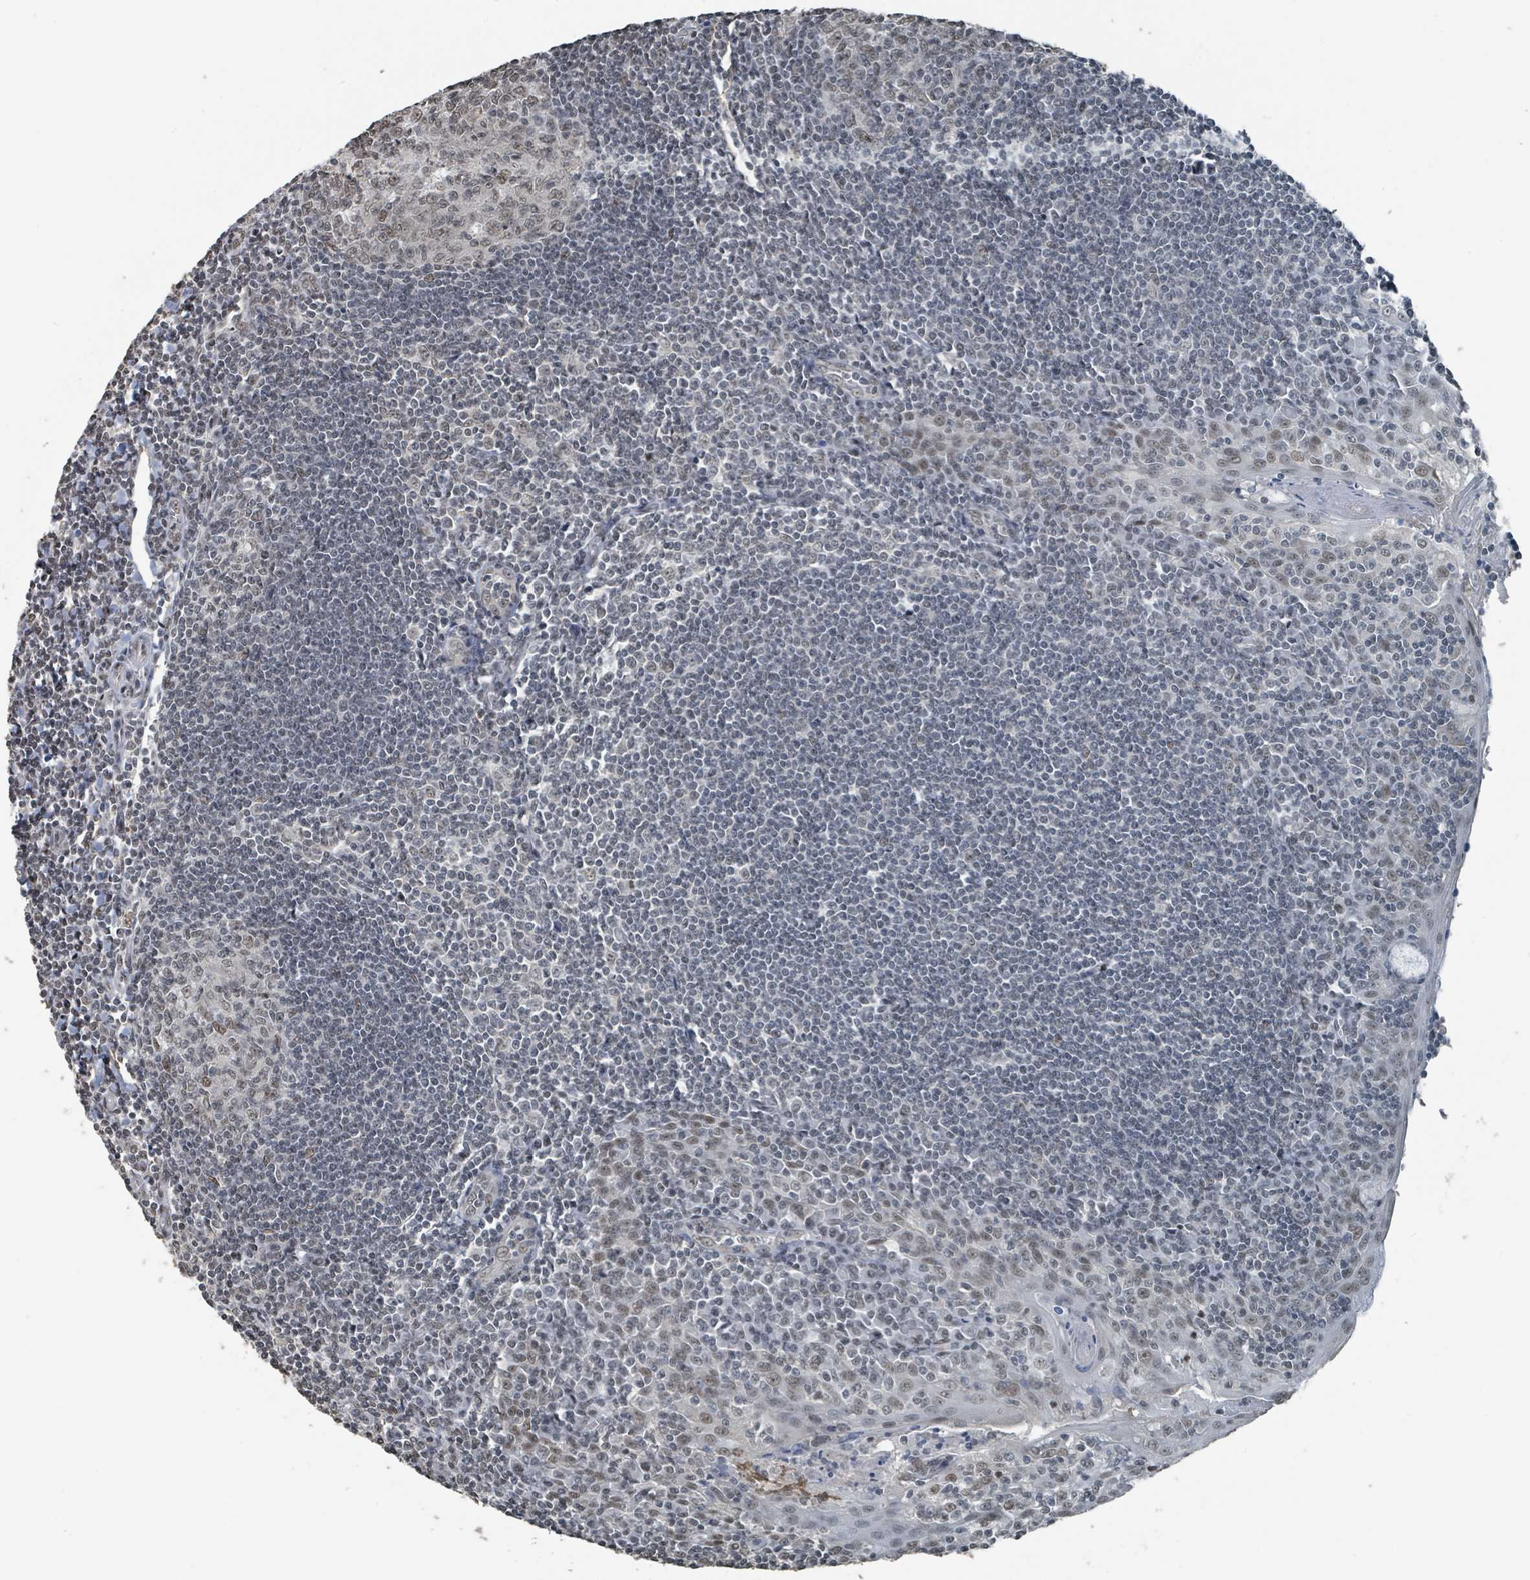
{"staining": {"intensity": "weak", "quantity": ">75%", "location": "nuclear"}, "tissue": "tonsil", "cell_type": "Germinal center cells", "image_type": "normal", "snomed": [{"axis": "morphology", "description": "Normal tissue, NOS"}, {"axis": "topography", "description": "Tonsil"}], "caption": "Immunohistochemical staining of normal tonsil displays low levels of weak nuclear expression in approximately >75% of germinal center cells. The staining was performed using DAB to visualize the protein expression in brown, while the nuclei were stained in blue with hematoxylin (Magnification: 20x).", "gene": "PHIP", "patient": {"sex": "male", "age": 27}}